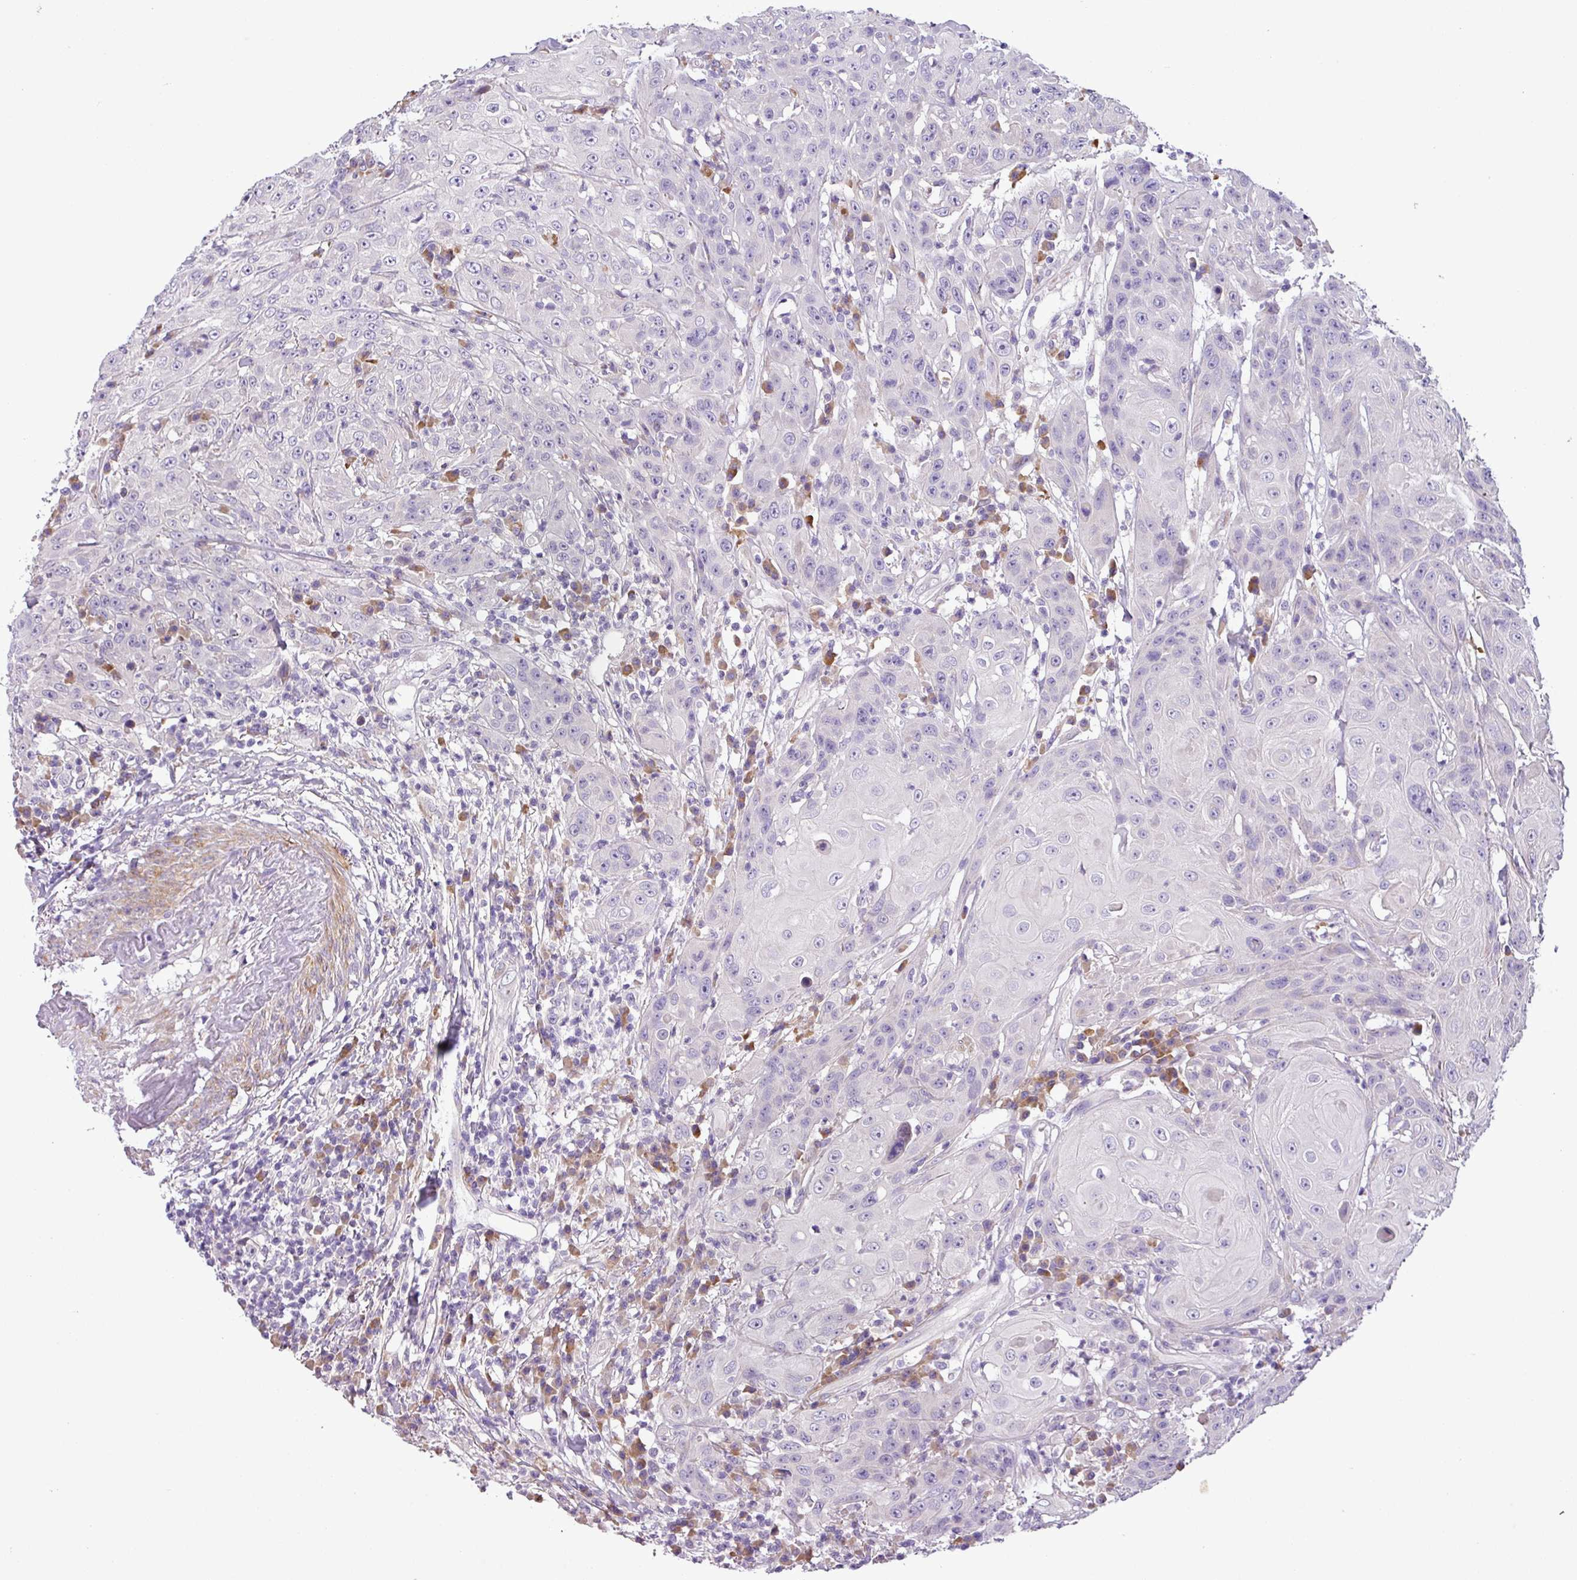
{"staining": {"intensity": "negative", "quantity": "none", "location": "none"}, "tissue": "head and neck cancer", "cell_type": "Tumor cells", "image_type": "cancer", "snomed": [{"axis": "morphology", "description": "Squamous cell carcinoma, NOS"}, {"axis": "topography", "description": "Skin"}, {"axis": "topography", "description": "Head-Neck"}], "caption": "DAB immunohistochemical staining of squamous cell carcinoma (head and neck) shows no significant positivity in tumor cells.", "gene": "MOCS3", "patient": {"sex": "male", "age": 80}}